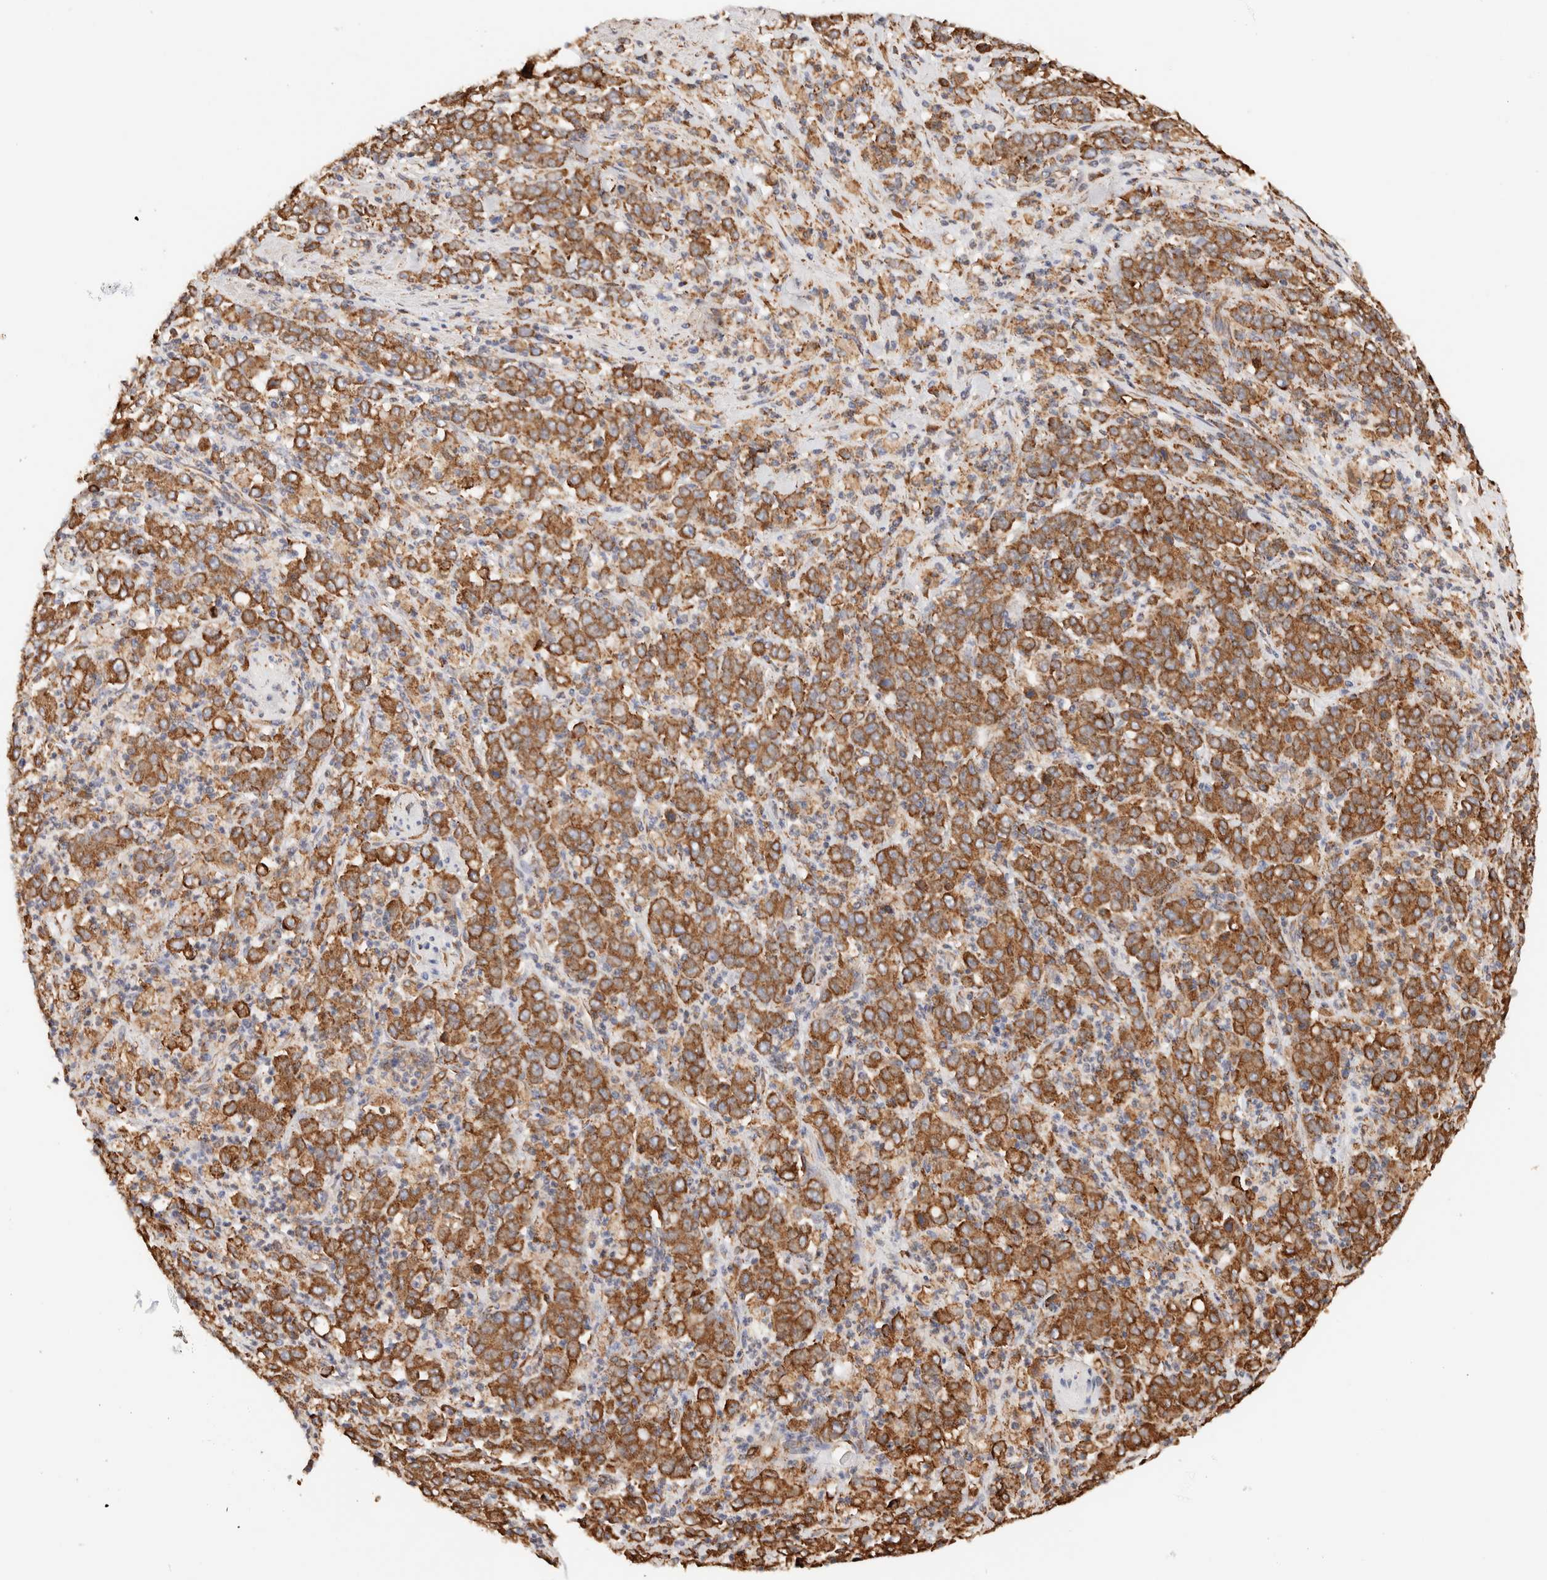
{"staining": {"intensity": "strong", "quantity": ">75%", "location": "cytoplasmic/membranous"}, "tissue": "stomach cancer", "cell_type": "Tumor cells", "image_type": "cancer", "snomed": [{"axis": "morphology", "description": "Adenocarcinoma, NOS"}, {"axis": "topography", "description": "Stomach, lower"}], "caption": "Stomach adenocarcinoma stained for a protein (brown) shows strong cytoplasmic/membranous positive expression in approximately >75% of tumor cells.", "gene": "FER", "patient": {"sex": "female", "age": 71}}